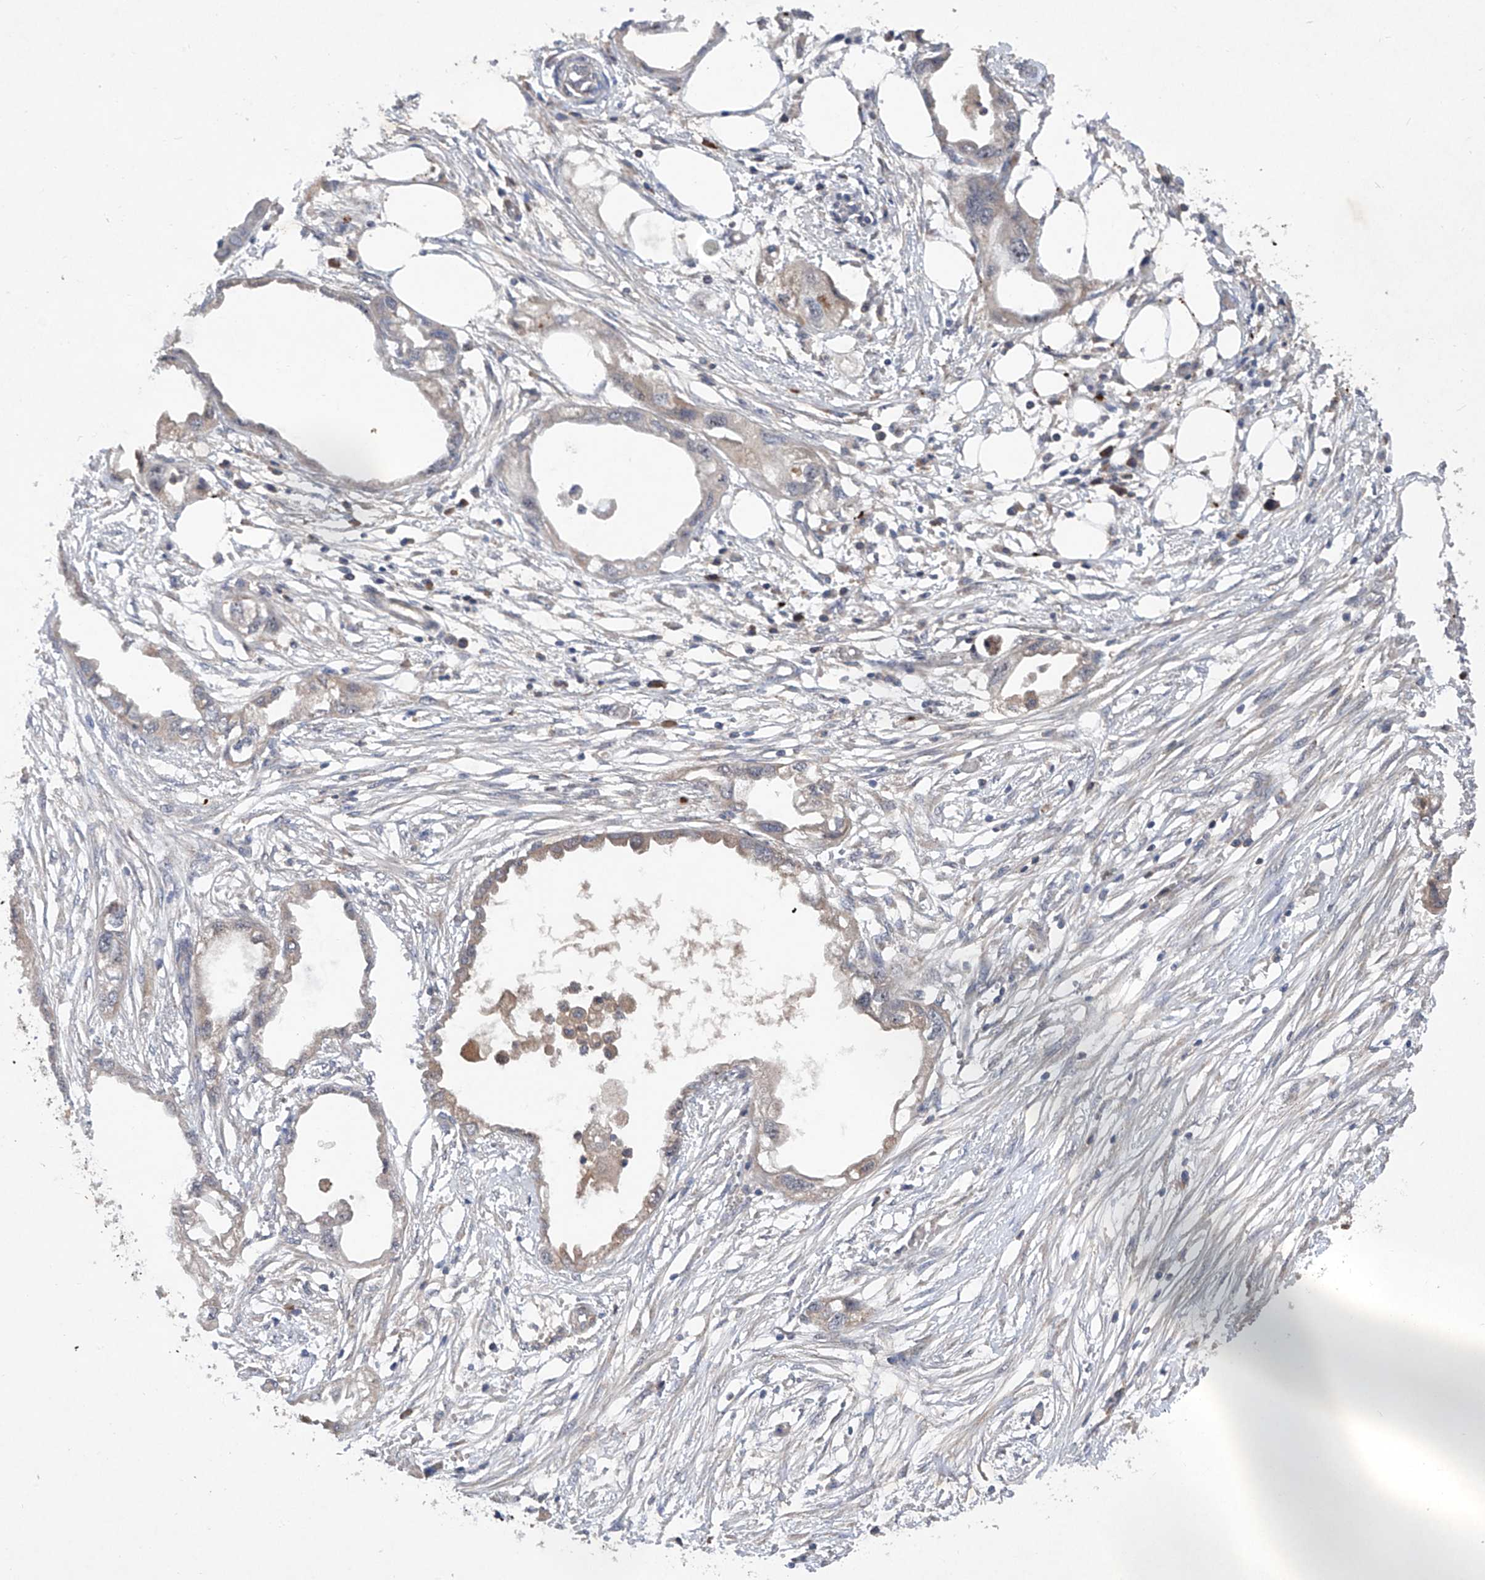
{"staining": {"intensity": "negative", "quantity": "none", "location": "none"}, "tissue": "endometrial cancer", "cell_type": "Tumor cells", "image_type": "cancer", "snomed": [{"axis": "morphology", "description": "Adenocarcinoma, NOS"}, {"axis": "morphology", "description": "Adenocarcinoma, metastatic, NOS"}, {"axis": "topography", "description": "Adipose tissue"}, {"axis": "topography", "description": "Endometrium"}], "caption": "A high-resolution histopathology image shows IHC staining of endometrial adenocarcinoma, which shows no significant staining in tumor cells. (DAB (3,3'-diaminobenzidine) IHC with hematoxylin counter stain).", "gene": "FAM135A", "patient": {"sex": "female", "age": 67}}